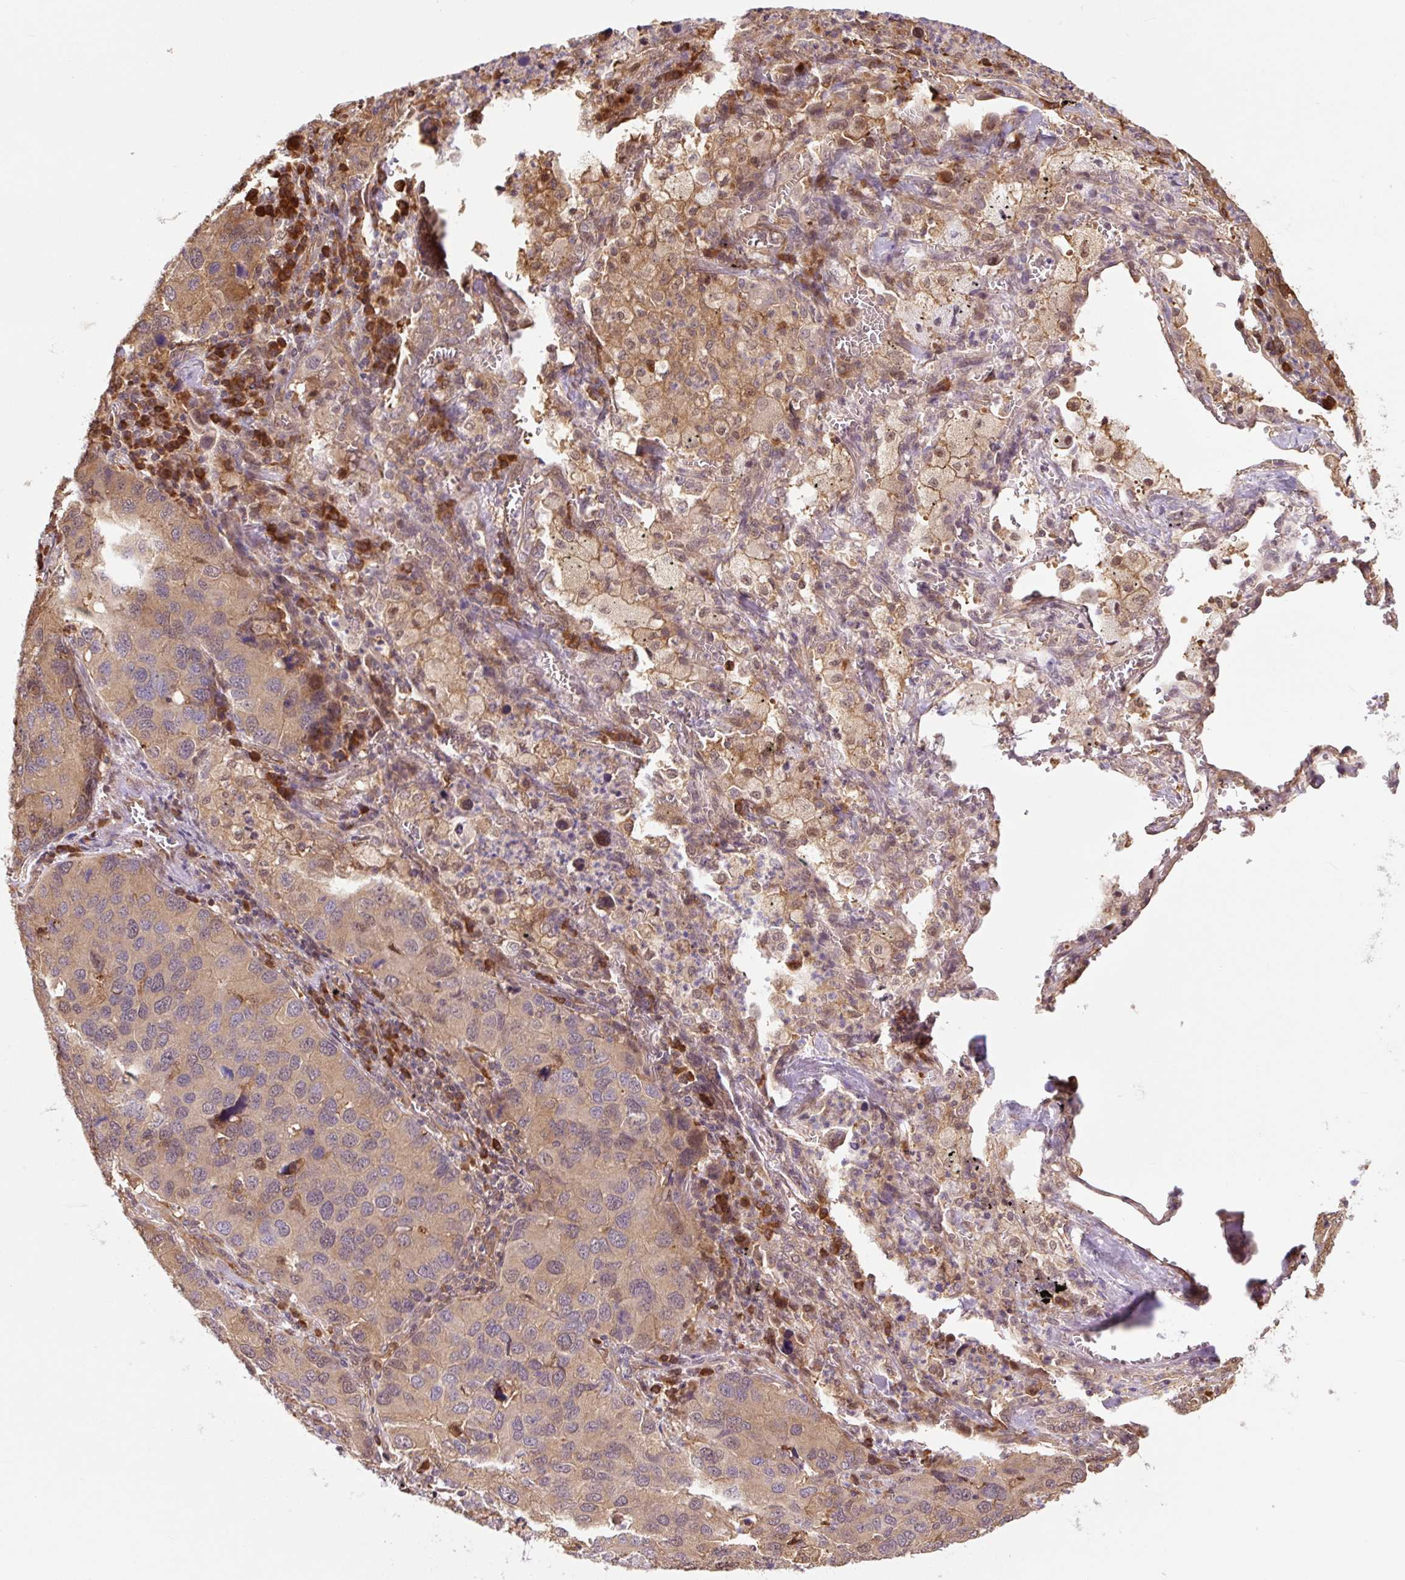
{"staining": {"intensity": "moderate", "quantity": ">75%", "location": "cytoplasmic/membranous"}, "tissue": "lung cancer", "cell_type": "Tumor cells", "image_type": "cancer", "snomed": [{"axis": "morphology", "description": "Aneuploidy"}, {"axis": "morphology", "description": "Adenocarcinoma, NOS"}, {"axis": "topography", "description": "Lymph node"}, {"axis": "topography", "description": "Lung"}], "caption": "A medium amount of moderate cytoplasmic/membranous positivity is identified in approximately >75% of tumor cells in lung cancer (adenocarcinoma) tissue.", "gene": "TPT1", "patient": {"sex": "female", "age": 74}}